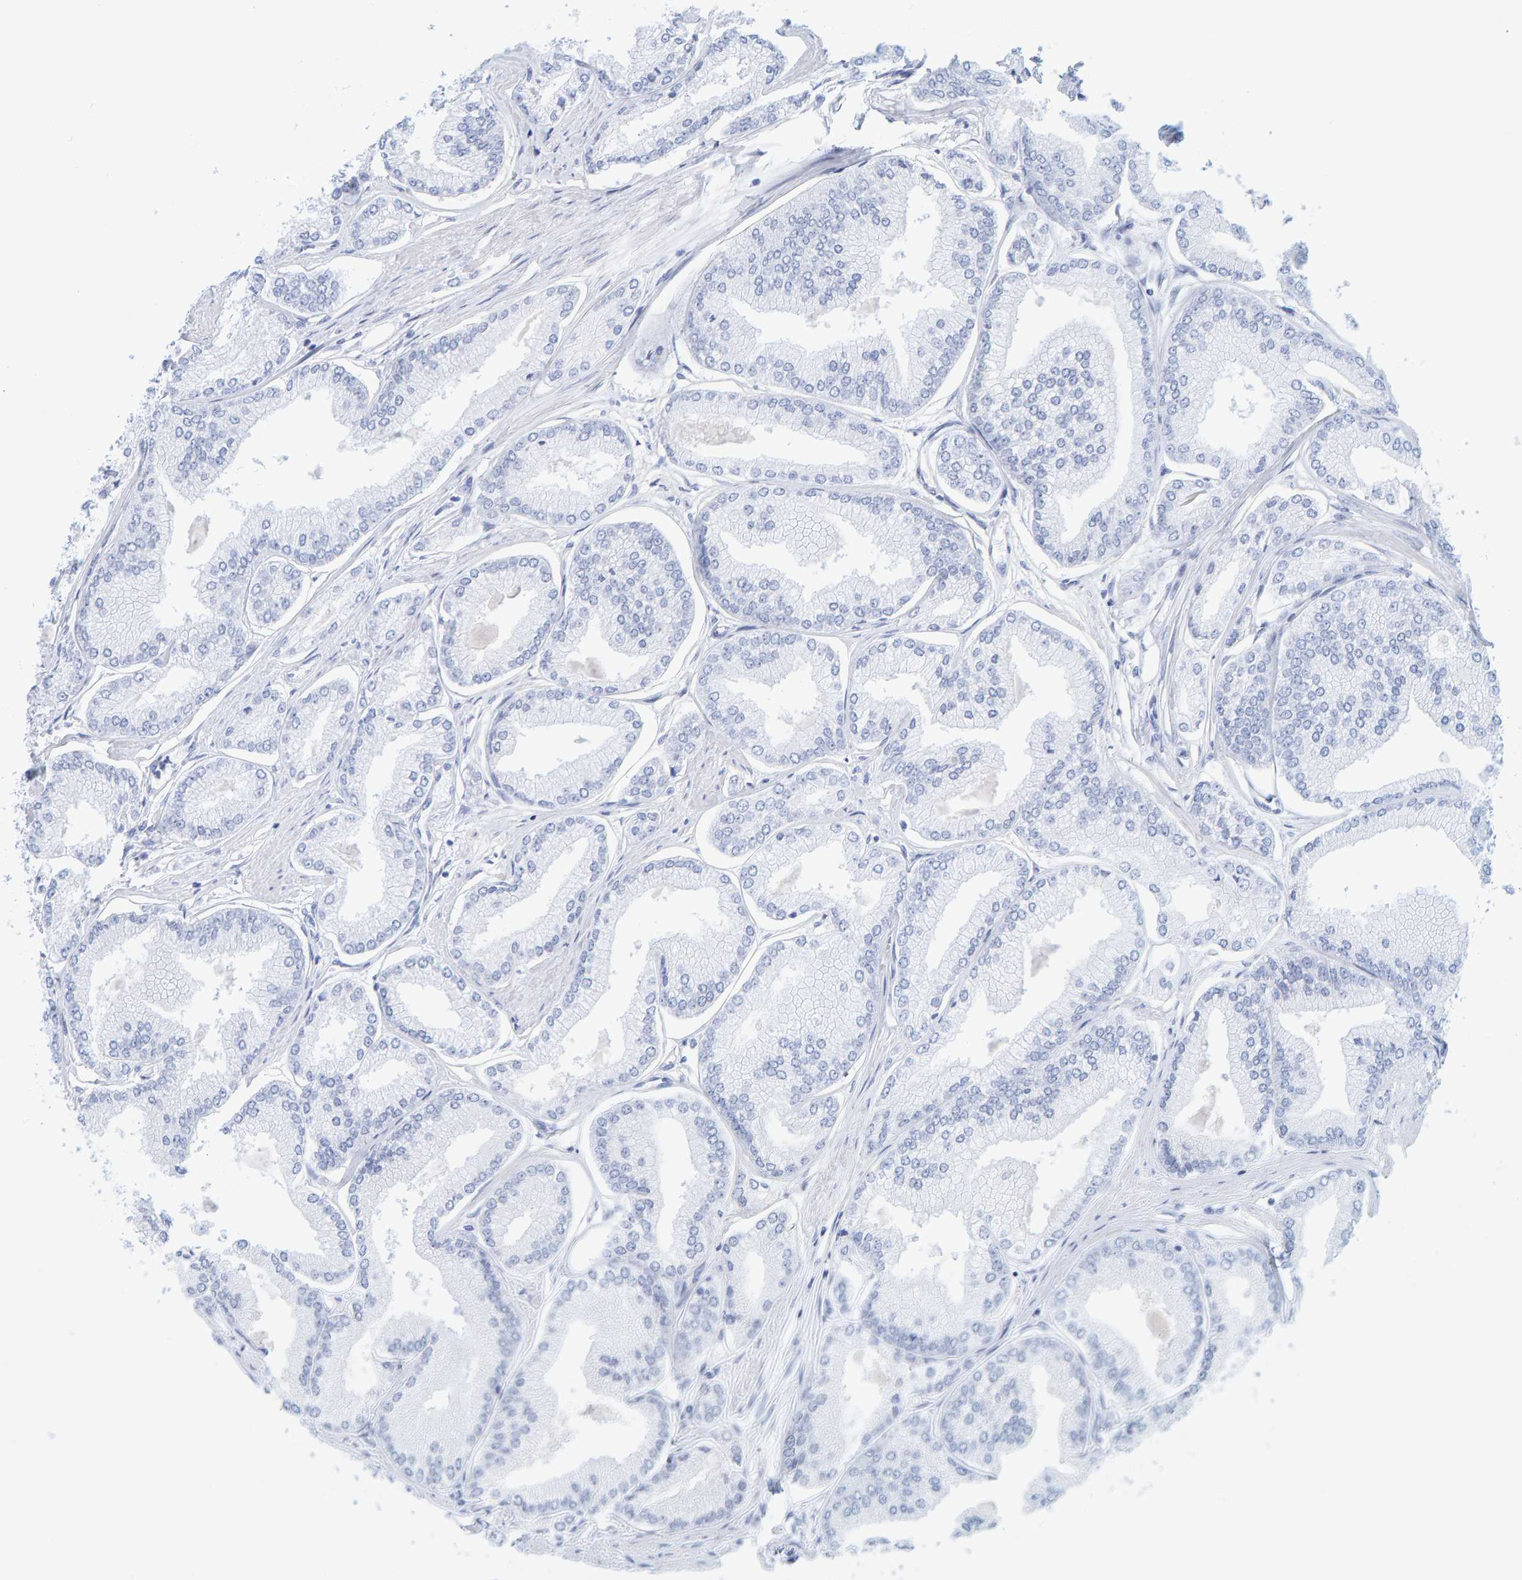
{"staining": {"intensity": "negative", "quantity": "none", "location": "none"}, "tissue": "prostate cancer", "cell_type": "Tumor cells", "image_type": "cancer", "snomed": [{"axis": "morphology", "description": "Adenocarcinoma, Low grade"}, {"axis": "topography", "description": "Prostate"}], "caption": "The image reveals no staining of tumor cells in prostate cancer. (Brightfield microscopy of DAB IHC at high magnification).", "gene": "SFTPC", "patient": {"sex": "male", "age": 52}}